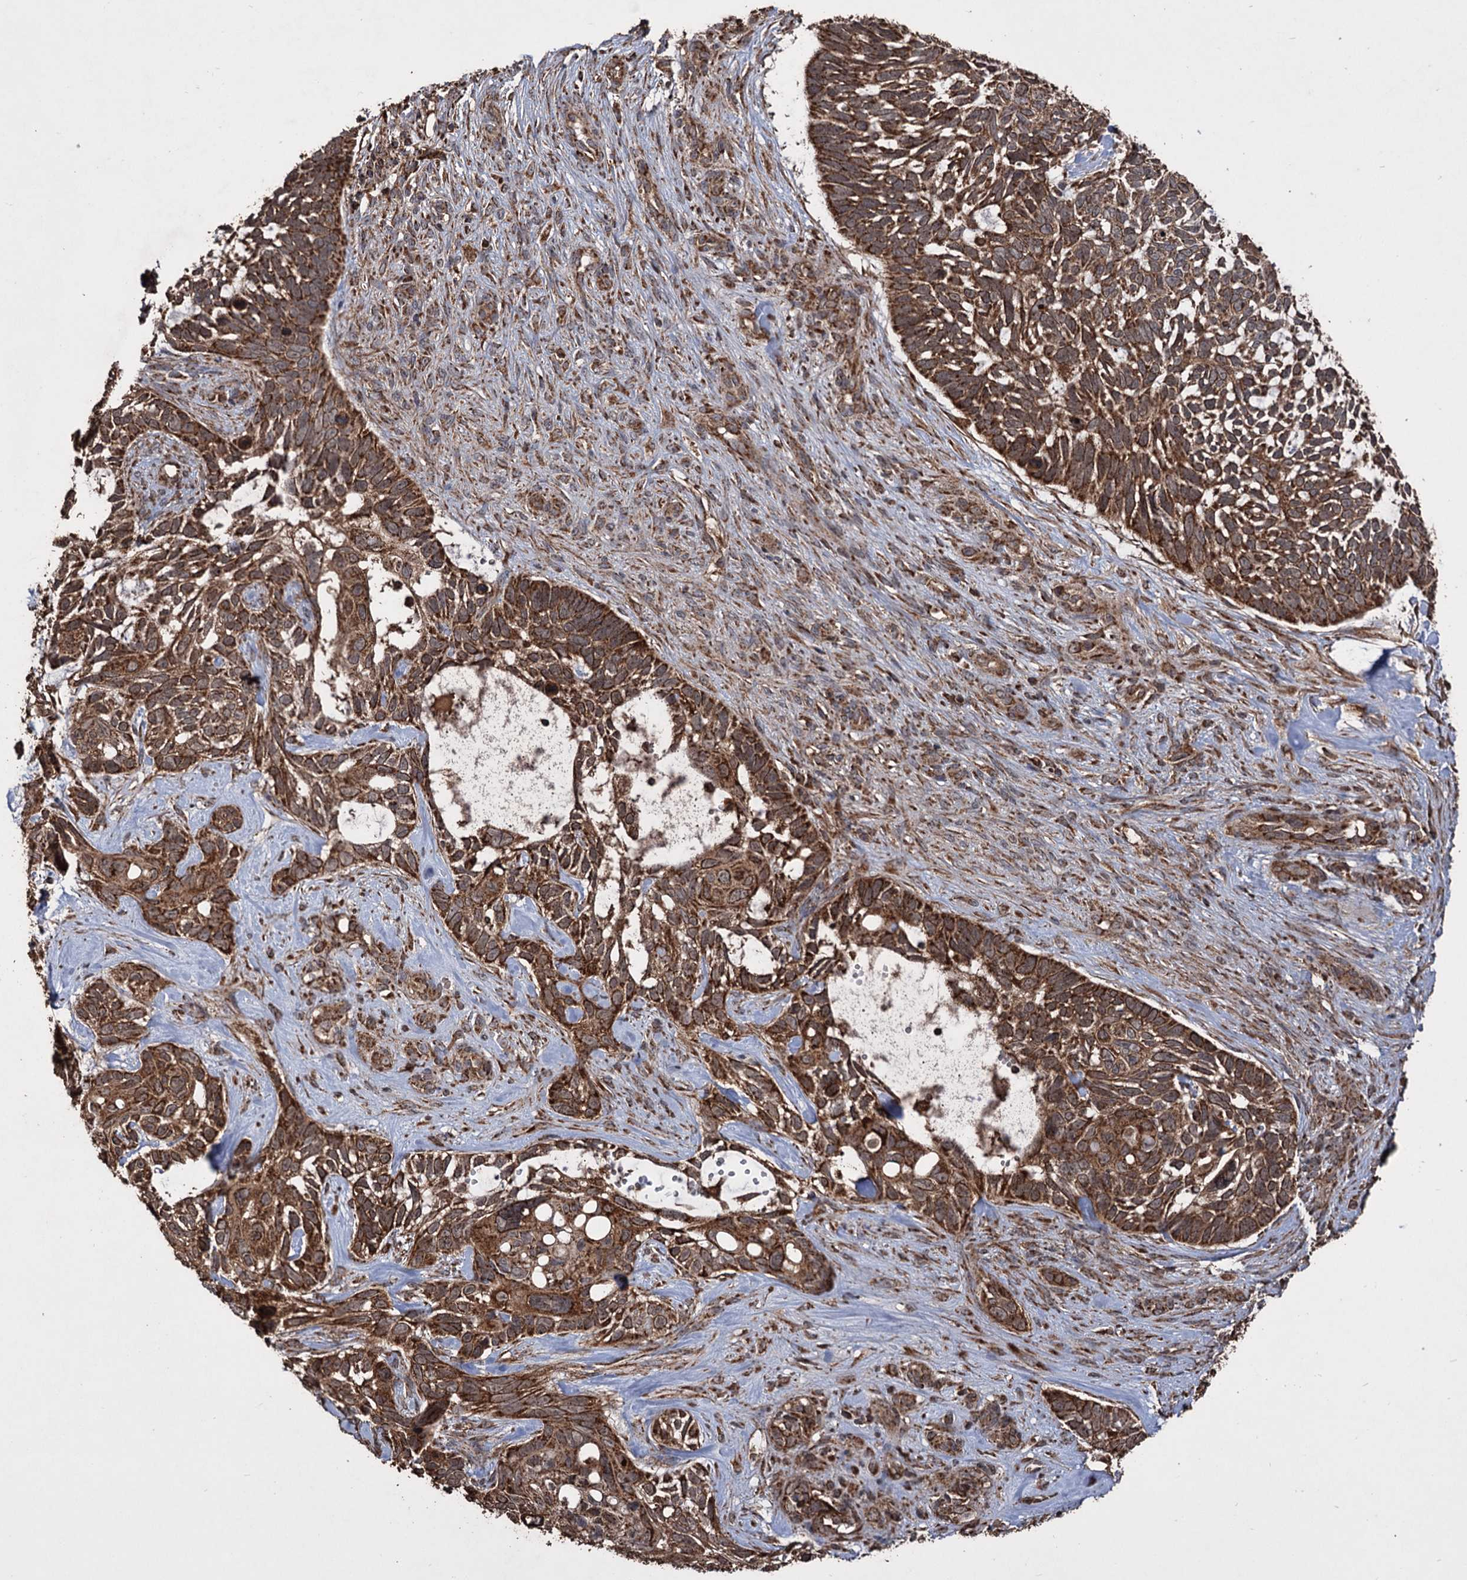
{"staining": {"intensity": "strong", "quantity": ">75%", "location": "cytoplasmic/membranous"}, "tissue": "skin cancer", "cell_type": "Tumor cells", "image_type": "cancer", "snomed": [{"axis": "morphology", "description": "Basal cell carcinoma"}, {"axis": "topography", "description": "Skin"}], "caption": "Tumor cells demonstrate high levels of strong cytoplasmic/membranous staining in about >75% of cells in skin basal cell carcinoma.", "gene": "IPO4", "patient": {"sex": "male", "age": 88}}